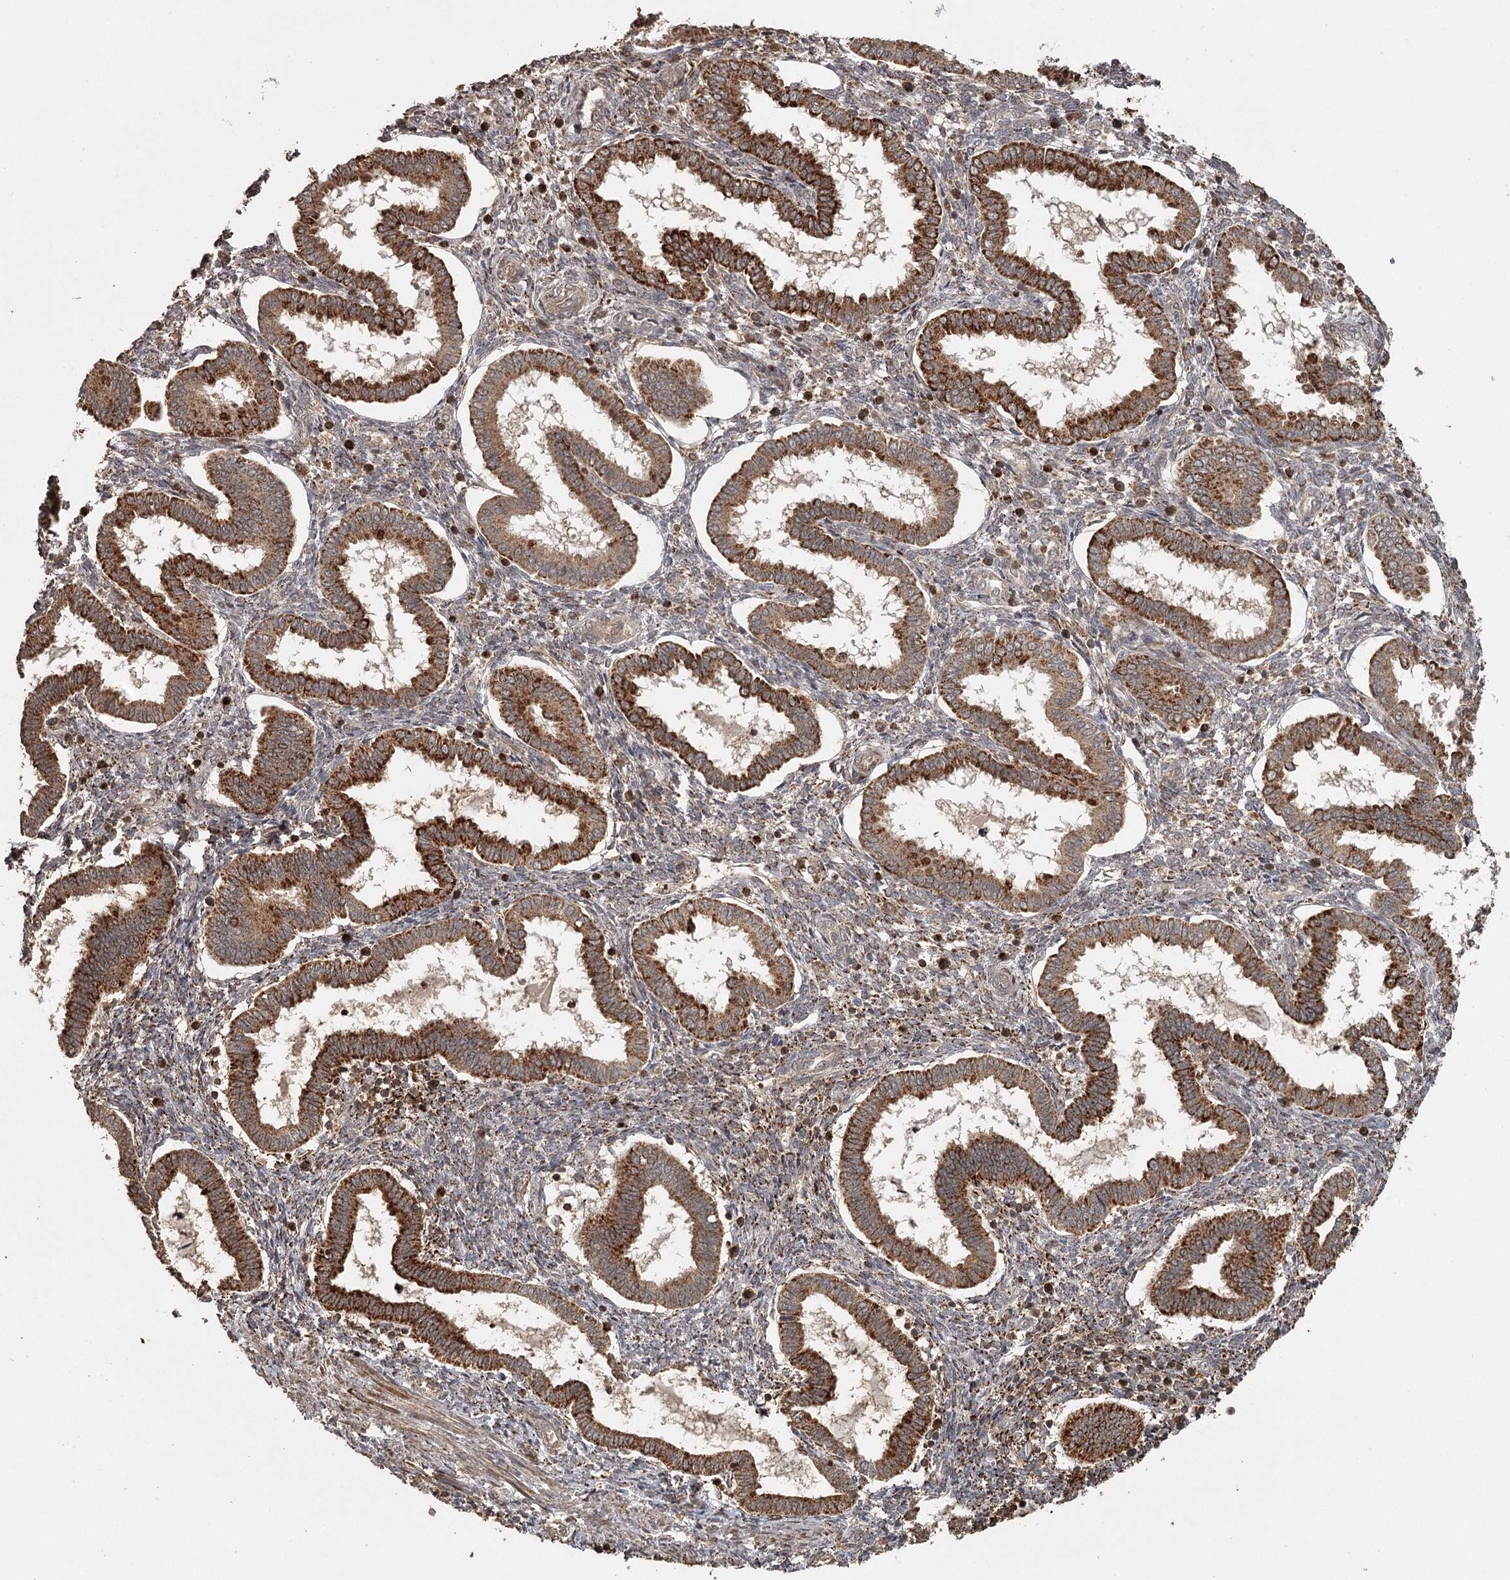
{"staining": {"intensity": "moderate", "quantity": "25%-75%", "location": "cytoplasmic/membranous"}, "tissue": "endometrium", "cell_type": "Cells in endometrial stroma", "image_type": "normal", "snomed": [{"axis": "morphology", "description": "Normal tissue, NOS"}, {"axis": "topography", "description": "Endometrium"}], "caption": "Immunohistochemistry (DAB (3,3'-diaminobenzidine)) staining of normal human endometrium shows moderate cytoplasmic/membranous protein positivity in about 25%-75% of cells in endometrial stroma. The staining was performed using DAB to visualize the protein expression in brown, while the nuclei were stained in blue with hematoxylin (Magnification: 20x).", "gene": "FAXC", "patient": {"sex": "female", "age": 24}}